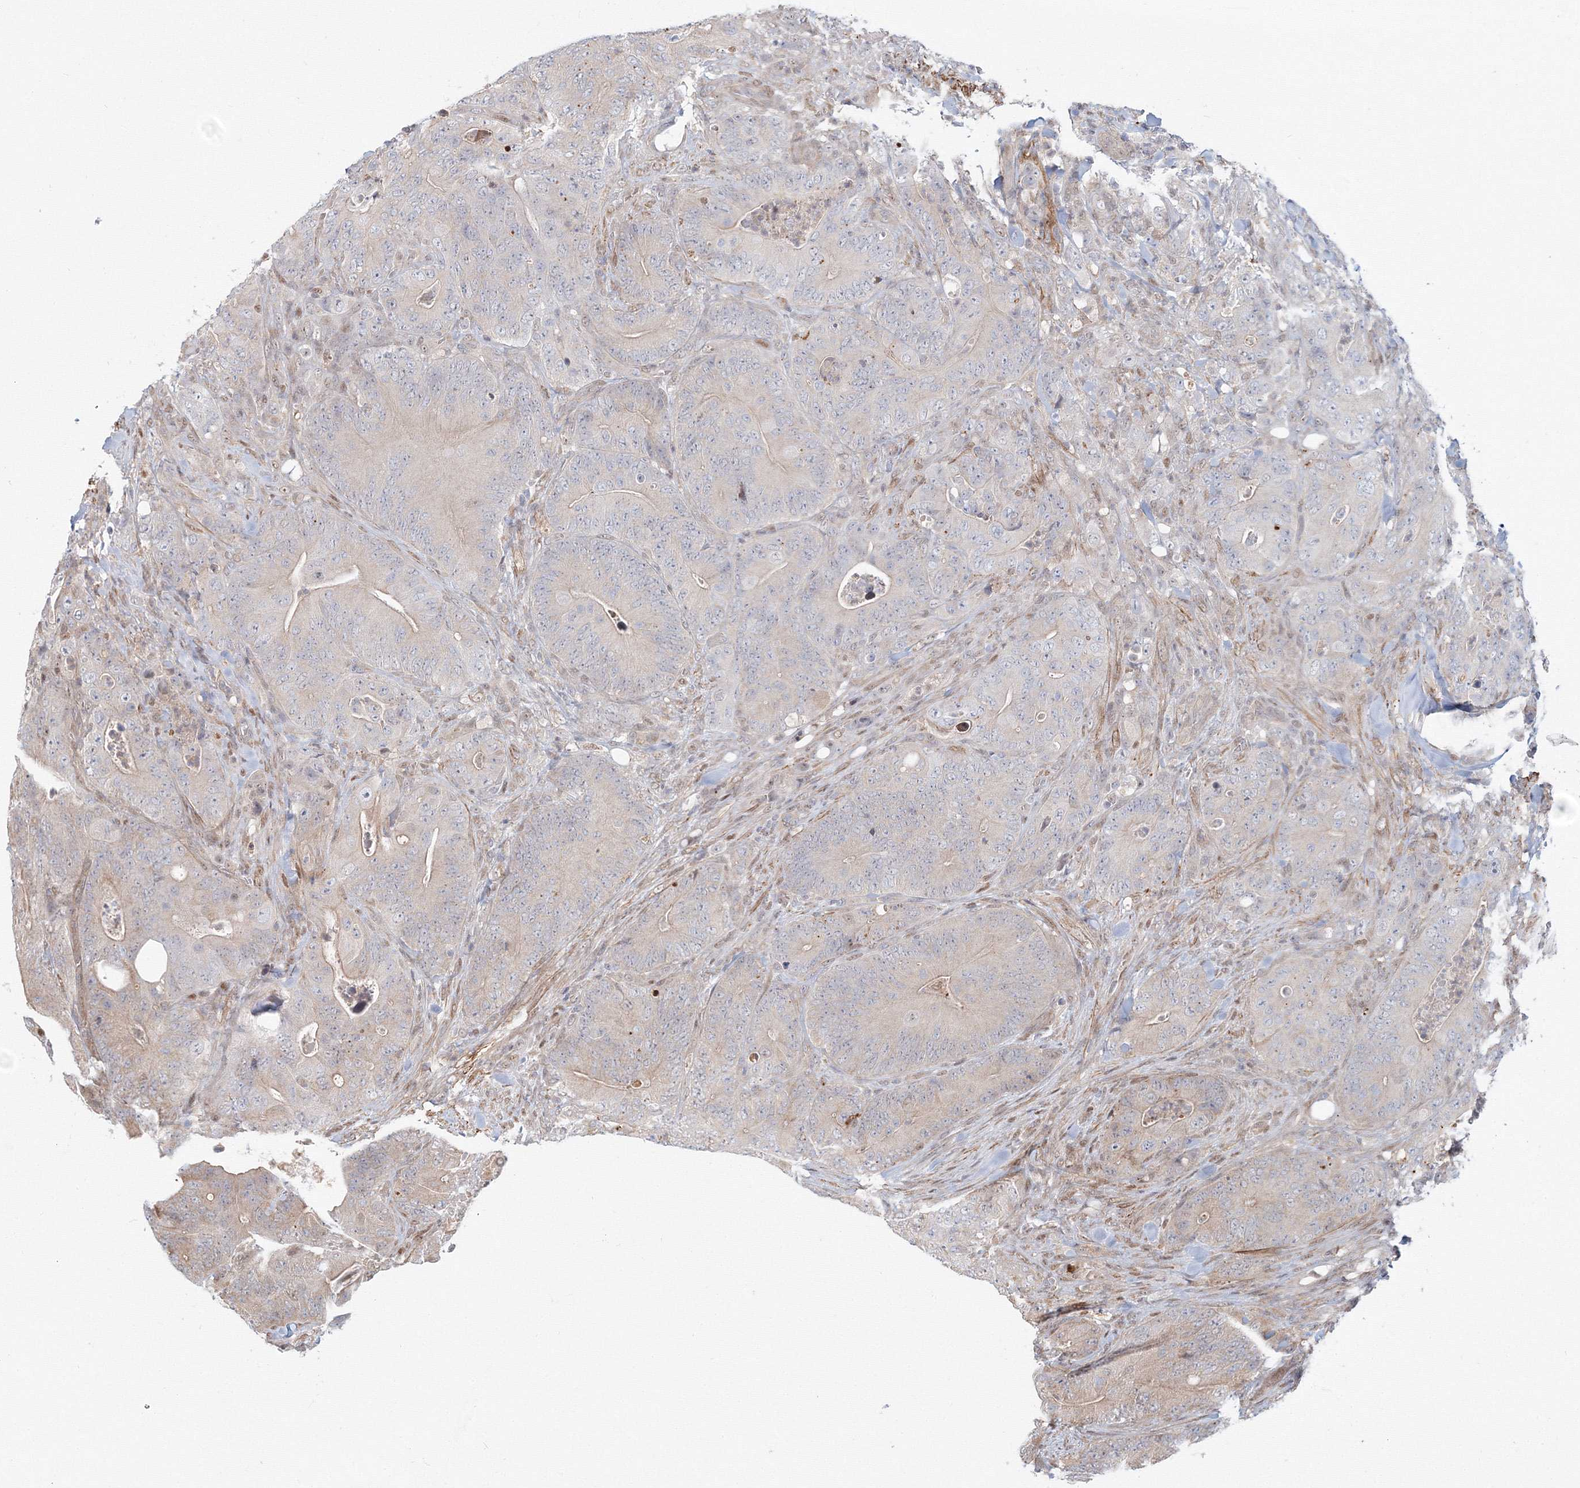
{"staining": {"intensity": "moderate", "quantity": "25%-75%", "location": "cytoplasmic/membranous"}, "tissue": "colorectal cancer", "cell_type": "Tumor cells", "image_type": "cancer", "snomed": [{"axis": "morphology", "description": "Normal tissue, NOS"}, {"axis": "topography", "description": "Colon"}], "caption": "Colorectal cancer was stained to show a protein in brown. There is medium levels of moderate cytoplasmic/membranous expression in about 25%-75% of tumor cells. The protein is shown in brown color, while the nuclei are stained blue.", "gene": "ARHGAP21", "patient": {"sex": "female", "age": 82}}